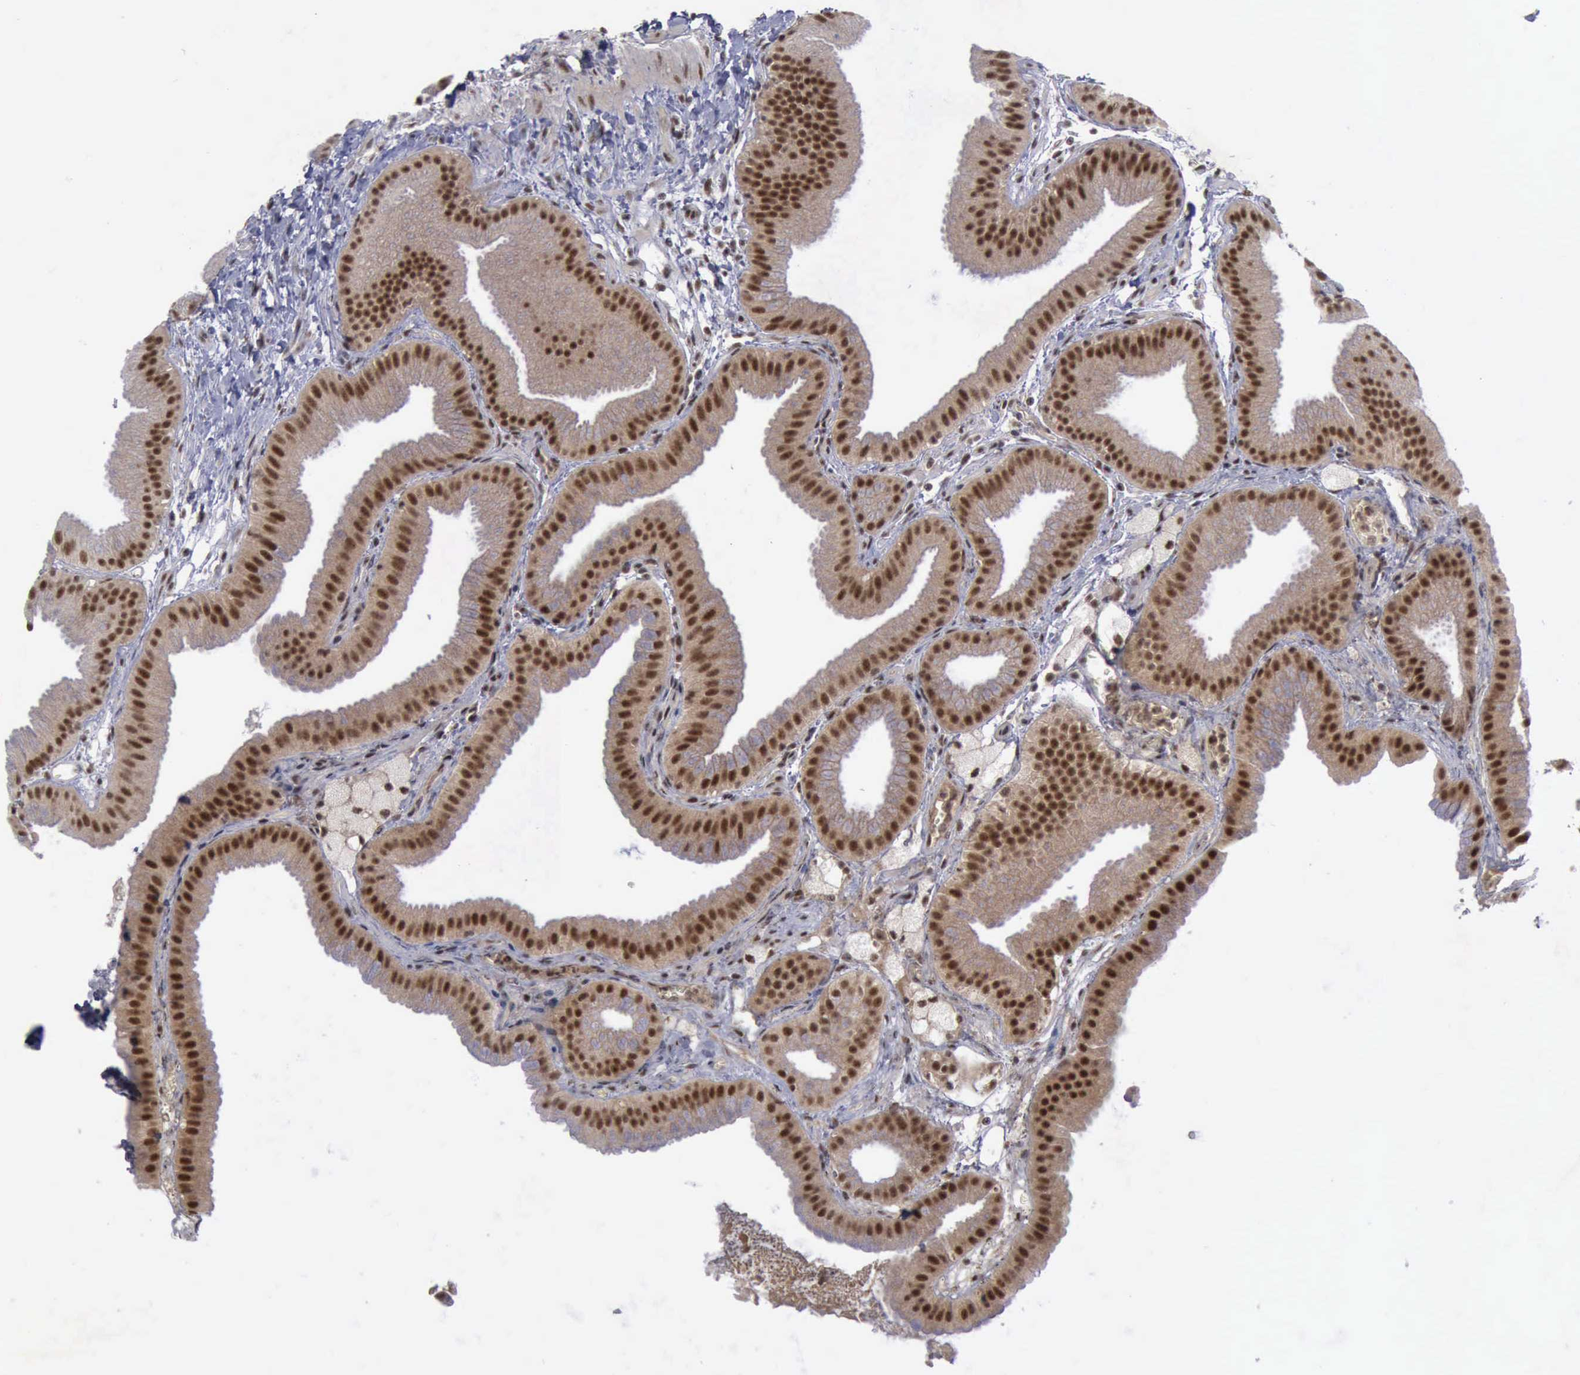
{"staining": {"intensity": "strong", "quantity": ">75%", "location": "cytoplasmic/membranous,nuclear"}, "tissue": "gallbladder", "cell_type": "Glandular cells", "image_type": "normal", "snomed": [{"axis": "morphology", "description": "Normal tissue, NOS"}, {"axis": "topography", "description": "Gallbladder"}], "caption": "Protein expression by IHC shows strong cytoplasmic/membranous,nuclear expression in approximately >75% of glandular cells in normal gallbladder.", "gene": "ATM", "patient": {"sex": "female", "age": 63}}